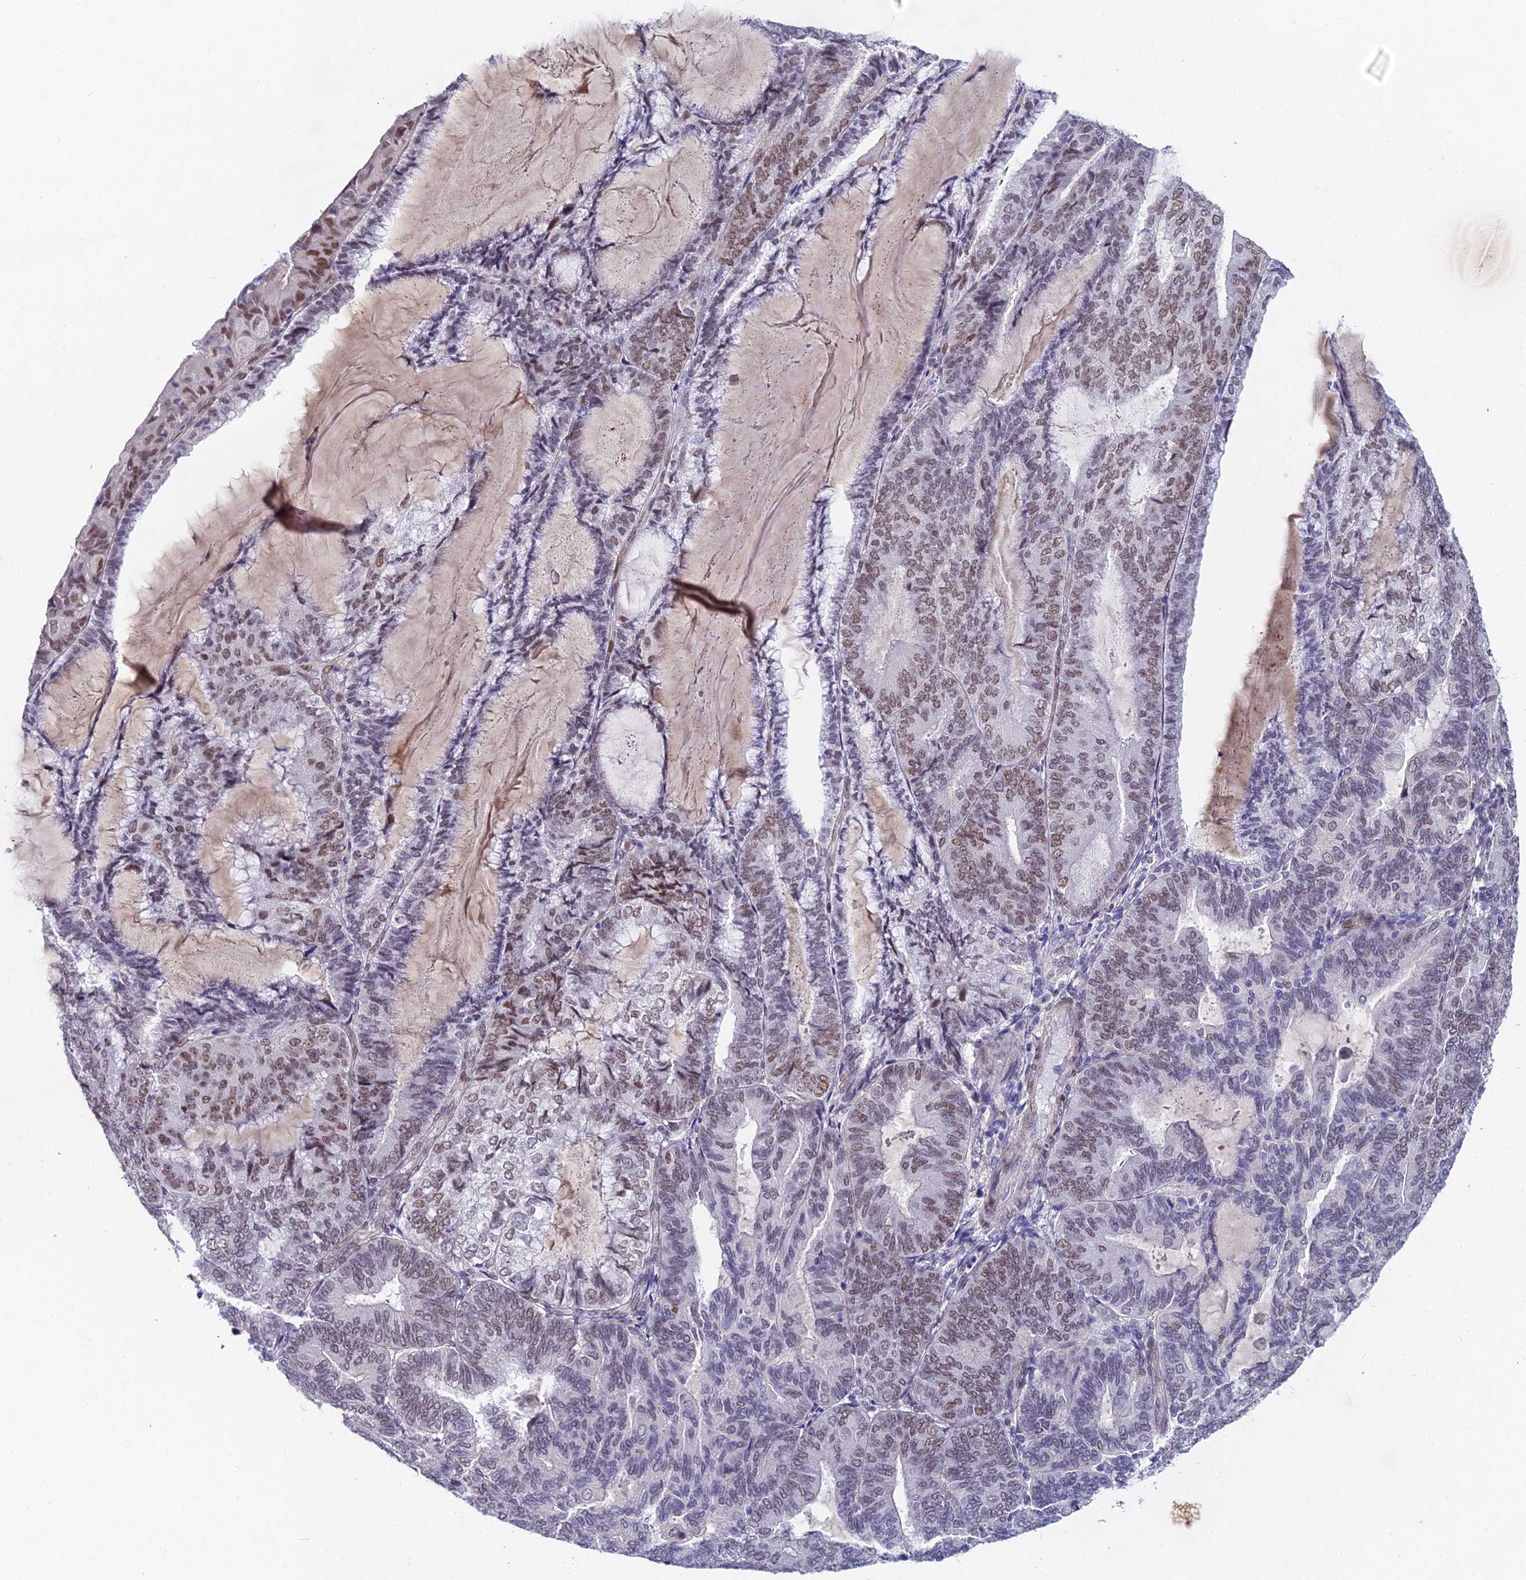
{"staining": {"intensity": "weak", "quantity": "25%-75%", "location": "nuclear"}, "tissue": "endometrial cancer", "cell_type": "Tumor cells", "image_type": "cancer", "snomed": [{"axis": "morphology", "description": "Adenocarcinoma, NOS"}, {"axis": "topography", "description": "Endometrium"}], "caption": "High-power microscopy captured an IHC histopathology image of adenocarcinoma (endometrial), revealing weak nuclear expression in approximately 25%-75% of tumor cells.", "gene": "TRIM24", "patient": {"sex": "female", "age": 81}}